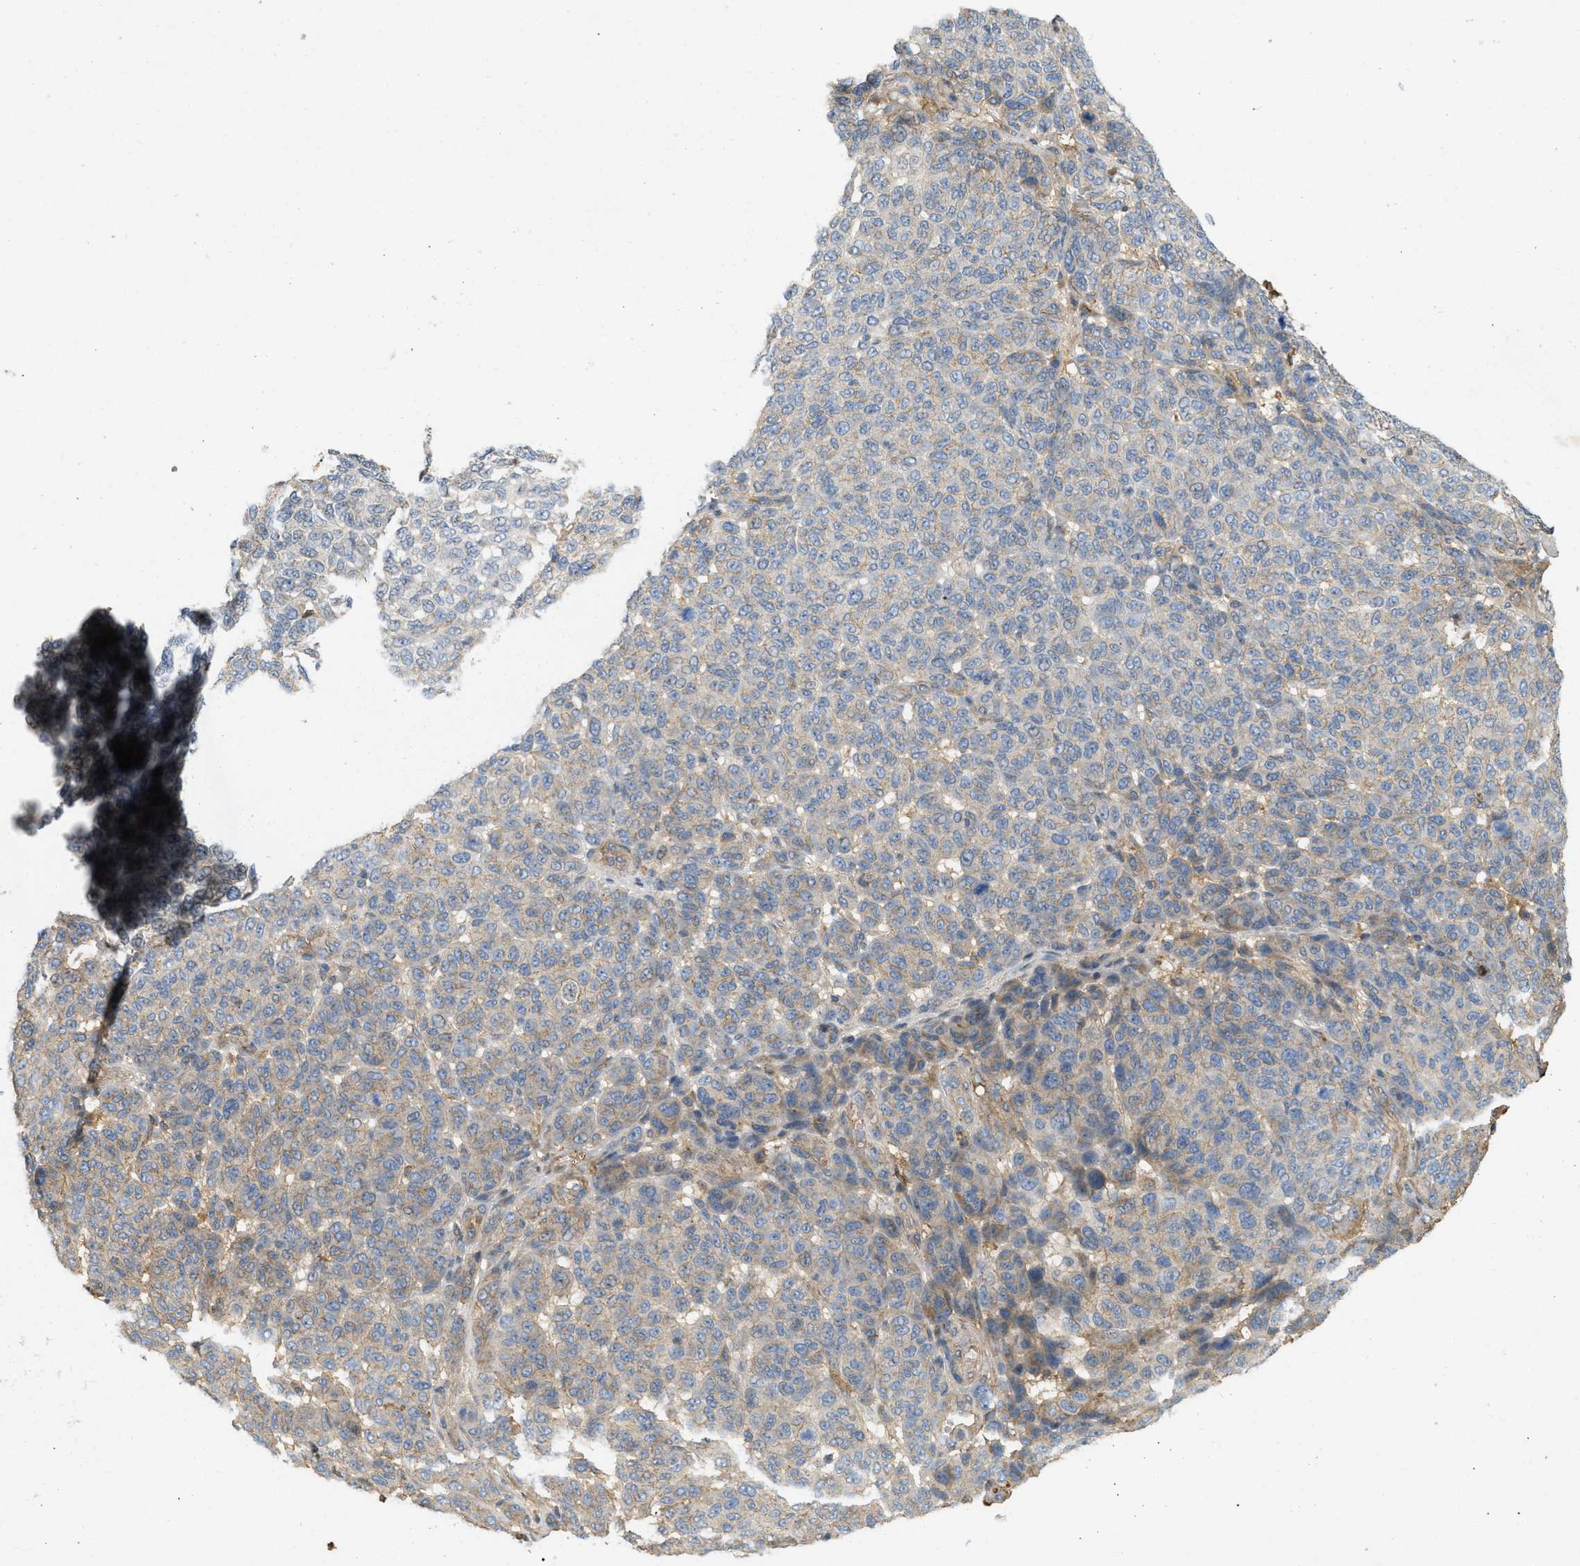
{"staining": {"intensity": "weak", "quantity": "25%-75%", "location": "cytoplasmic/membranous"}, "tissue": "melanoma", "cell_type": "Tumor cells", "image_type": "cancer", "snomed": [{"axis": "morphology", "description": "Malignant melanoma, NOS"}, {"axis": "topography", "description": "Skin"}], "caption": "The histopathology image demonstrates a brown stain indicating the presence of a protein in the cytoplasmic/membranous of tumor cells in malignant melanoma.", "gene": "F8", "patient": {"sex": "male", "age": 59}}